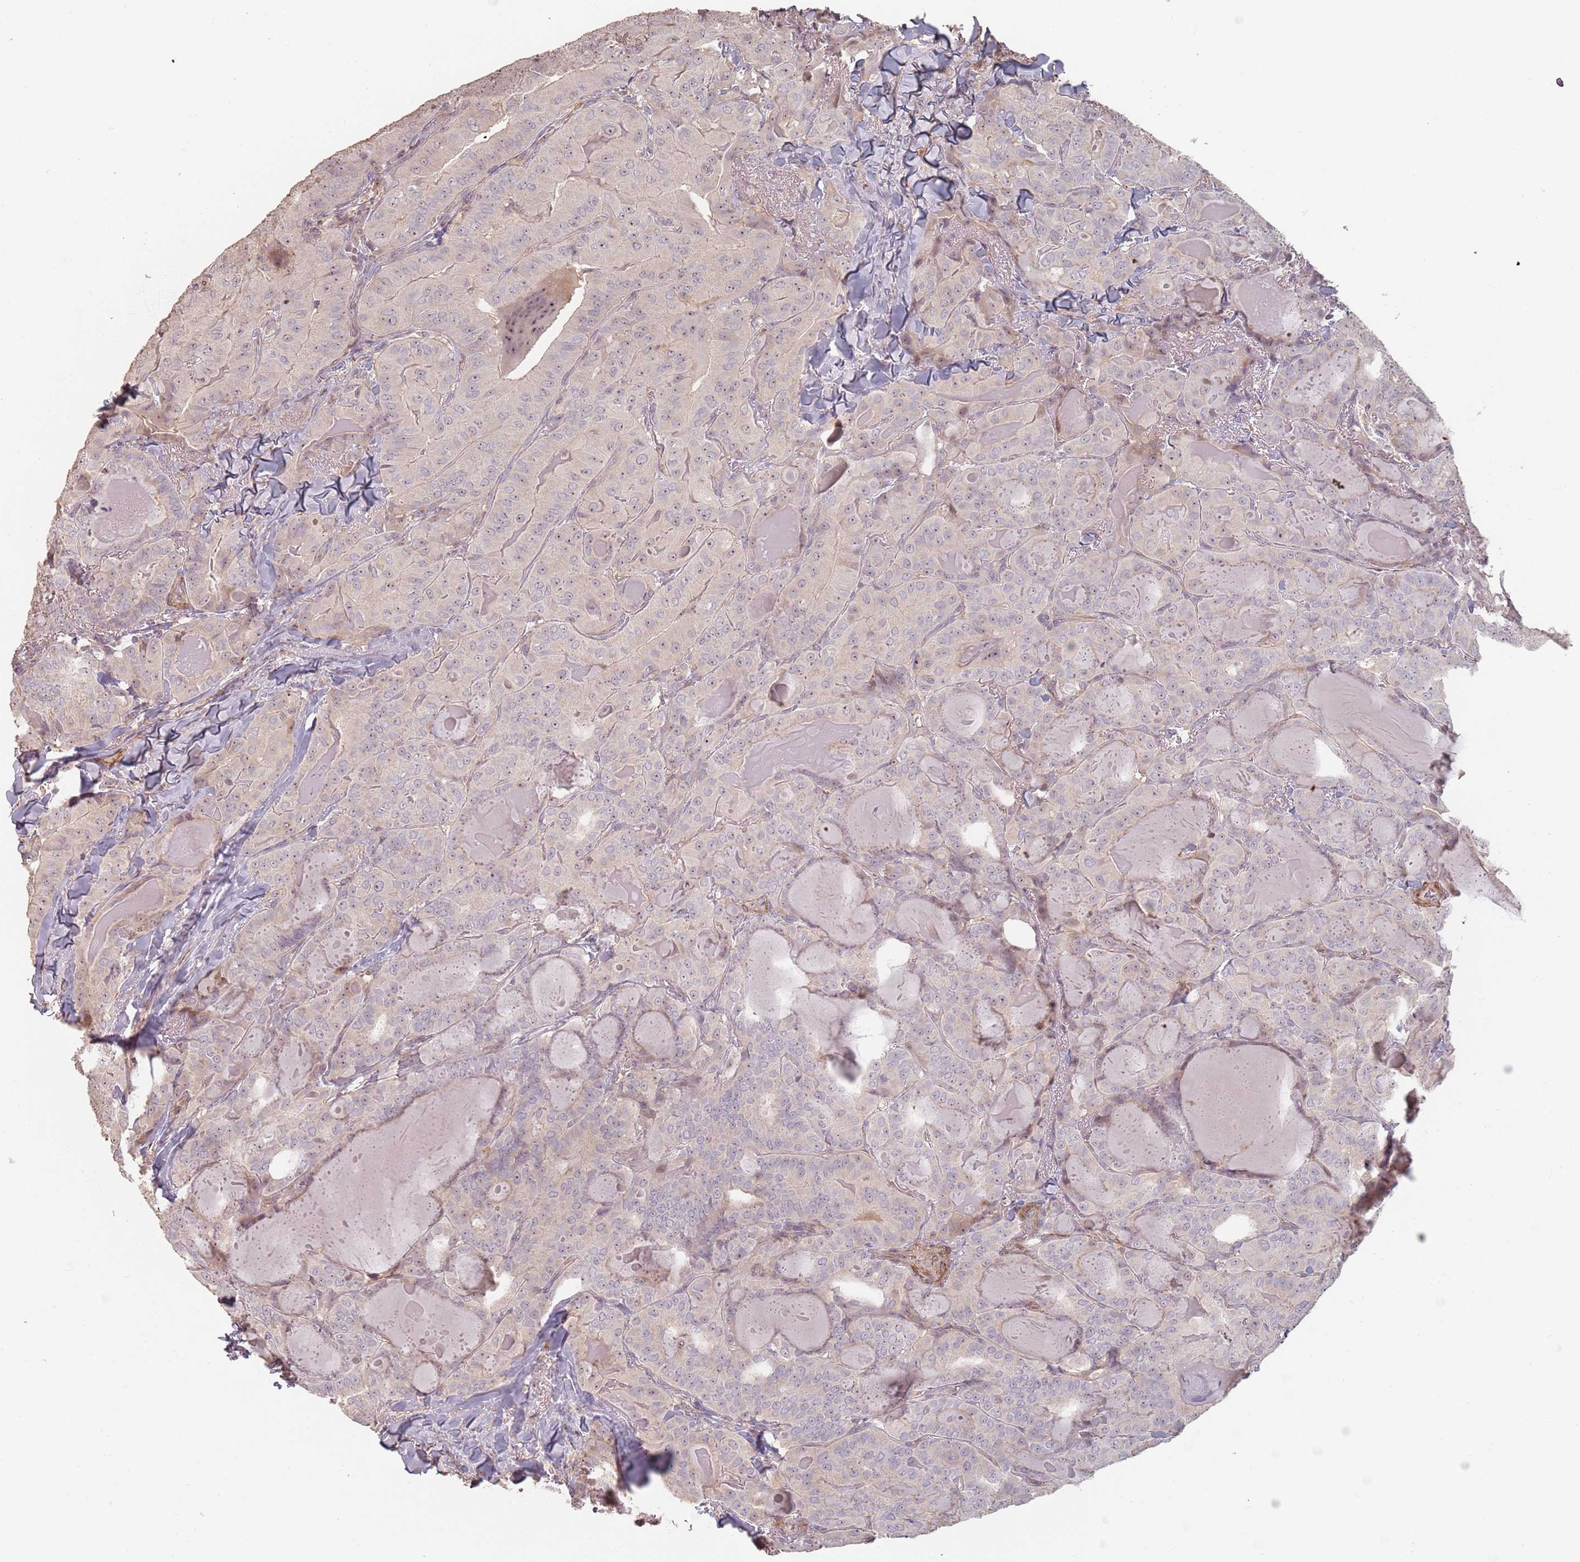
{"staining": {"intensity": "weak", "quantity": "<25%", "location": "nuclear"}, "tissue": "thyroid cancer", "cell_type": "Tumor cells", "image_type": "cancer", "snomed": [{"axis": "morphology", "description": "Papillary adenocarcinoma, NOS"}, {"axis": "topography", "description": "Thyroid gland"}], "caption": "Tumor cells show no significant protein staining in thyroid papillary adenocarcinoma.", "gene": "ADTRP", "patient": {"sex": "female", "age": 68}}